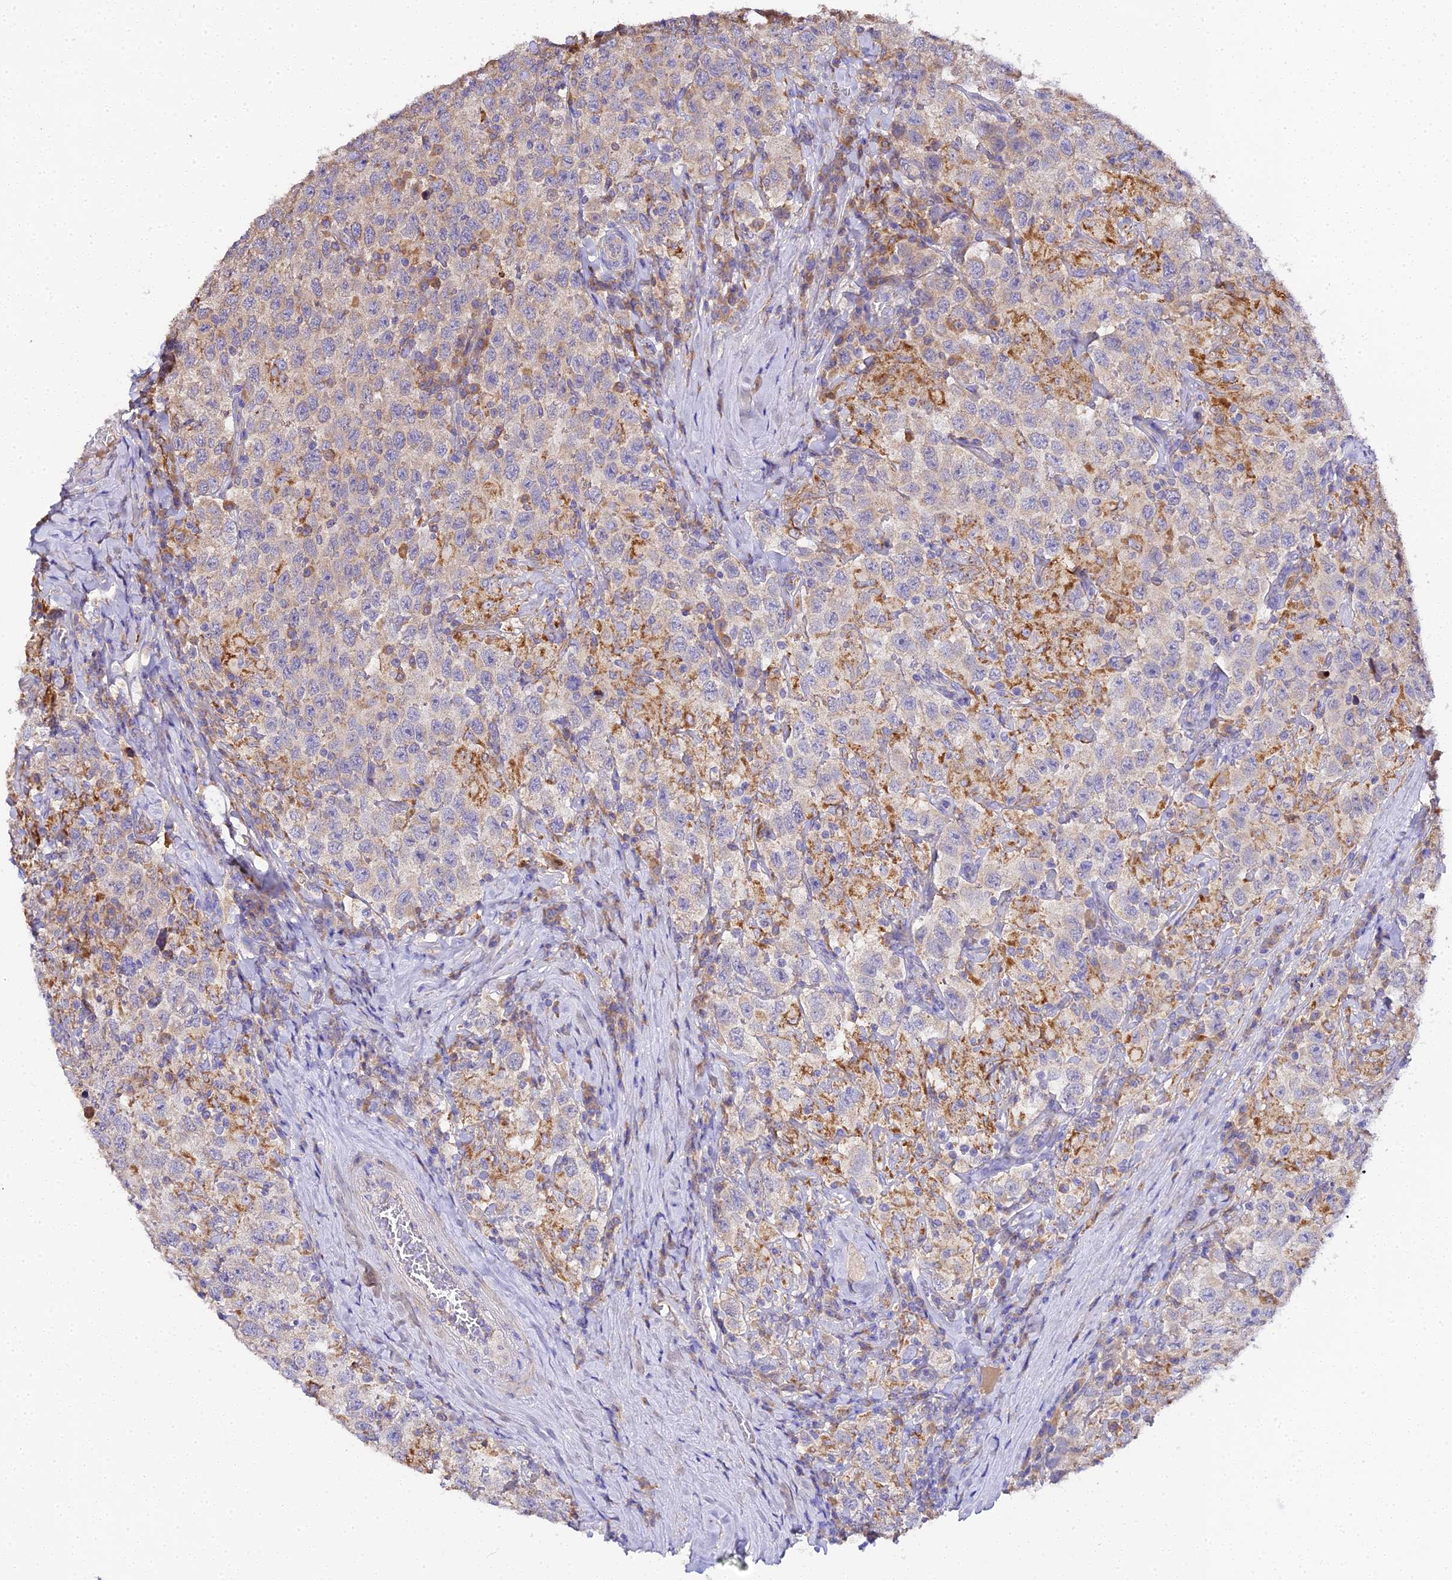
{"staining": {"intensity": "moderate", "quantity": "<25%", "location": "cytoplasmic/membranous"}, "tissue": "testis cancer", "cell_type": "Tumor cells", "image_type": "cancer", "snomed": [{"axis": "morphology", "description": "Seminoma, NOS"}, {"axis": "topography", "description": "Testis"}], "caption": "Human testis cancer (seminoma) stained with a protein marker shows moderate staining in tumor cells.", "gene": "SCX", "patient": {"sex": "male", "age": 41}}